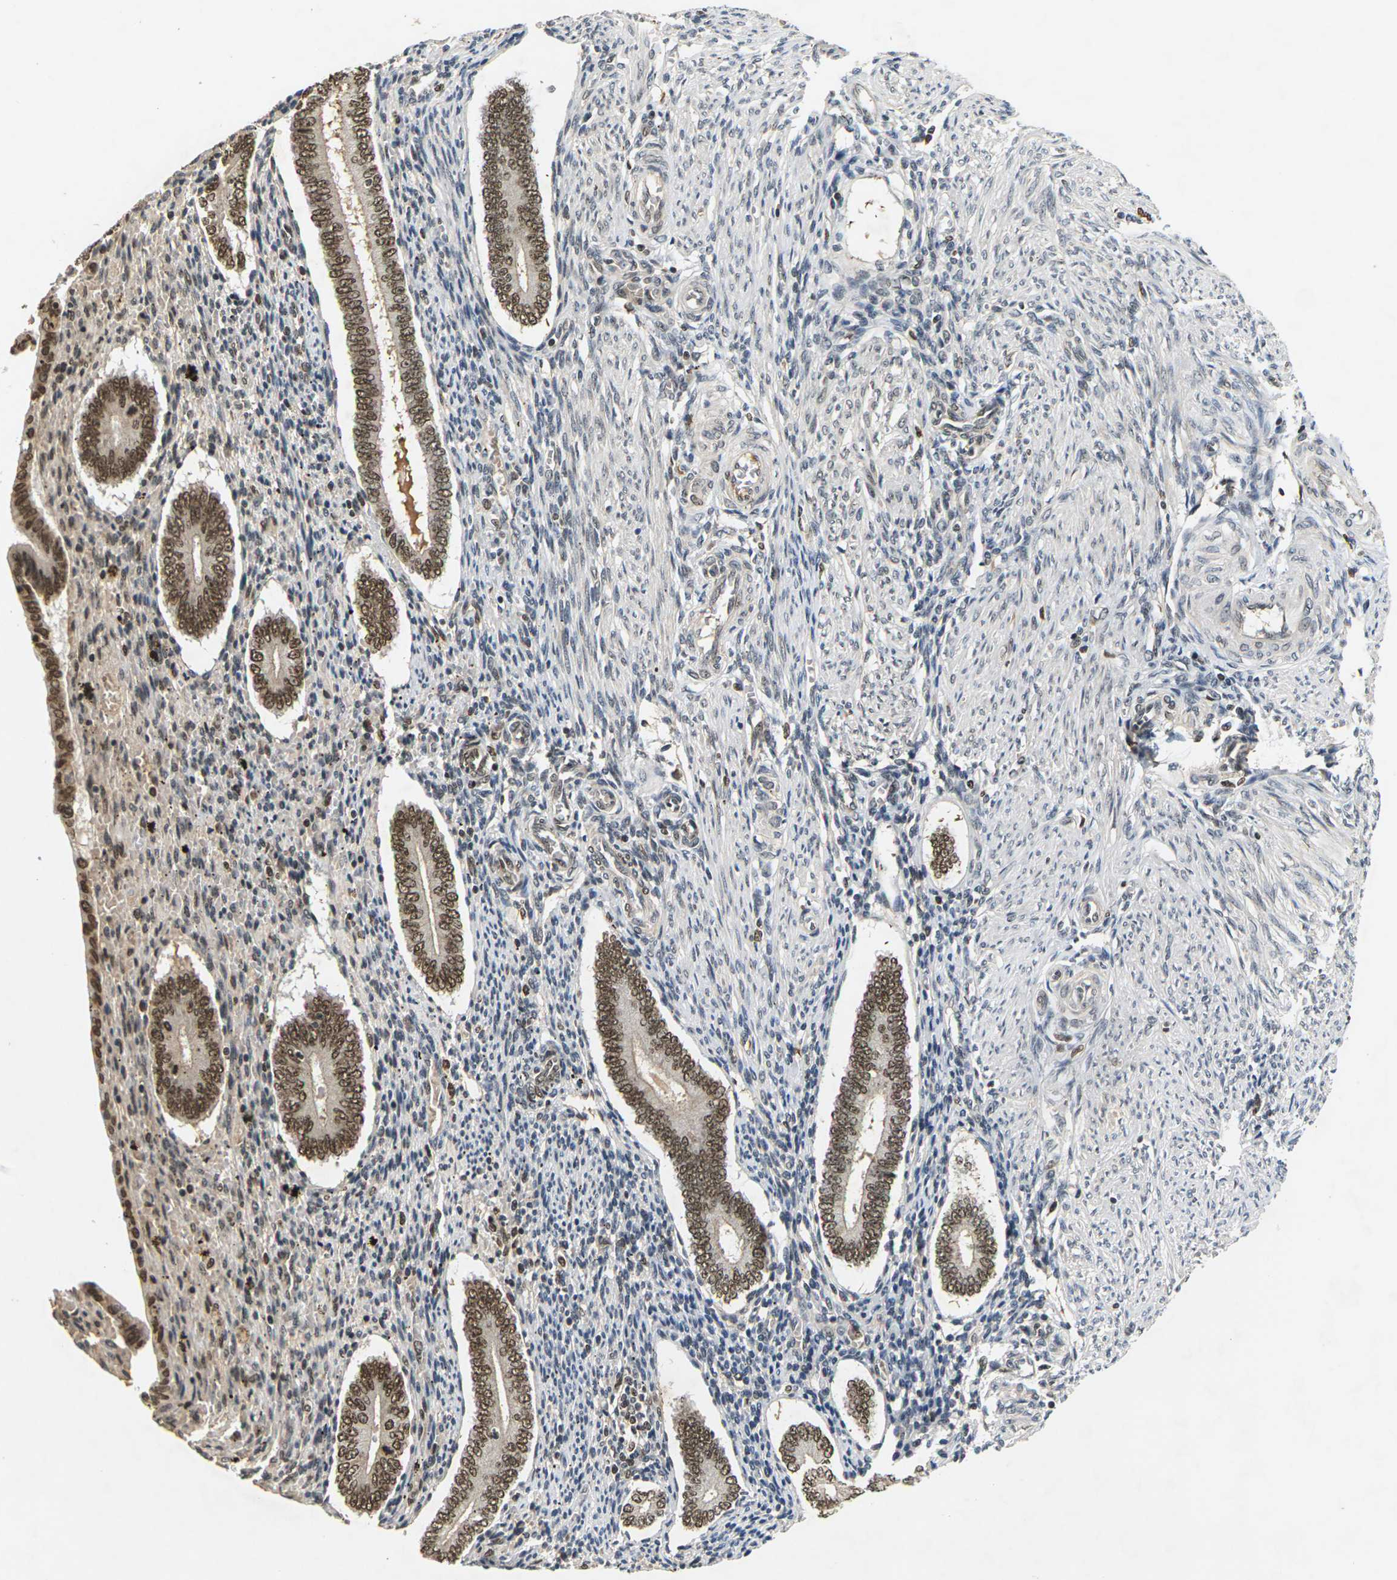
{"staining": {"intensity": "moderate", "quantity": "25%-75%", "location": "nuclear"}, "tissue": "endometrium", "cell_type": "Cells in endometrial stroma", "image_type": "normal", "snomed": [{"axis": "morphology", "description": "Normal tissue, NOS"}, {"axis": "topography", "description": "Endometrium"}], "caption": "Brown immunohistochemical staining in benign endometrium displays moderate nuclear positivity in approximately 25%-75% of cells in endometrial stroma. (Stains: DAB in brown, nuclei in blue, Microscopy: brightfield microscopy at high magnification).", "gene": "NELFA", "patient": {"sex": "female", "age": 42}}